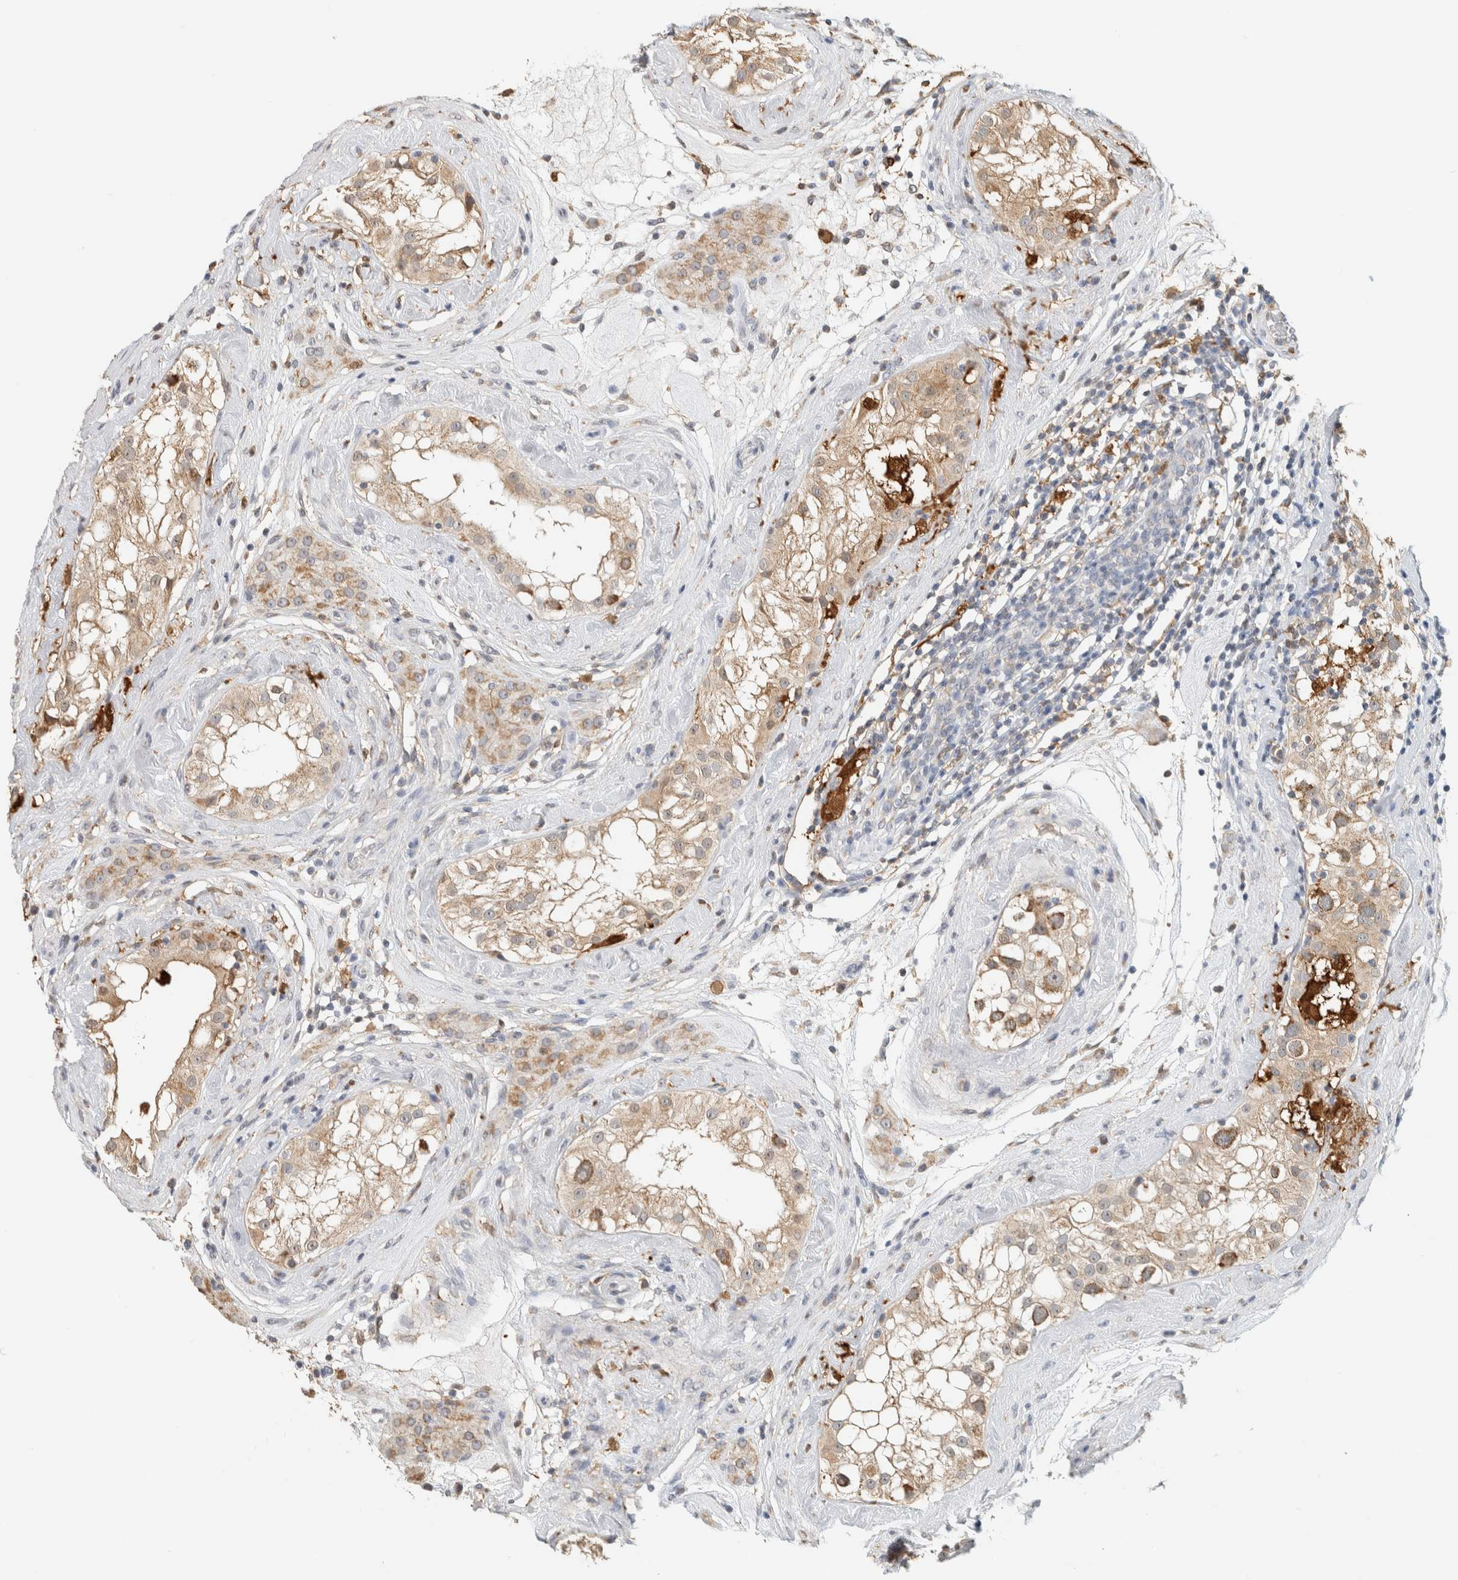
{"staining": {"intensity": "moderate", "quantity": ">75%", "location": "cytoplasmic/membranous"}, "tissue": "testis", "cell_type": "Cells in seminiferous ducts", "image_type": "normal", "snomed": [{"axis": "morphology", "description": "Normal tissue, NOS"}, {"axis": "topography", "description": "Testis"}], "caption": "Cells in seminiferous ducts reveal medium levels of moderate cytoplasmic/membranous staining in about >75% of cells in normal testis.", "gene": "CAPG", "patient": {"sex": "male", "age": 46}}